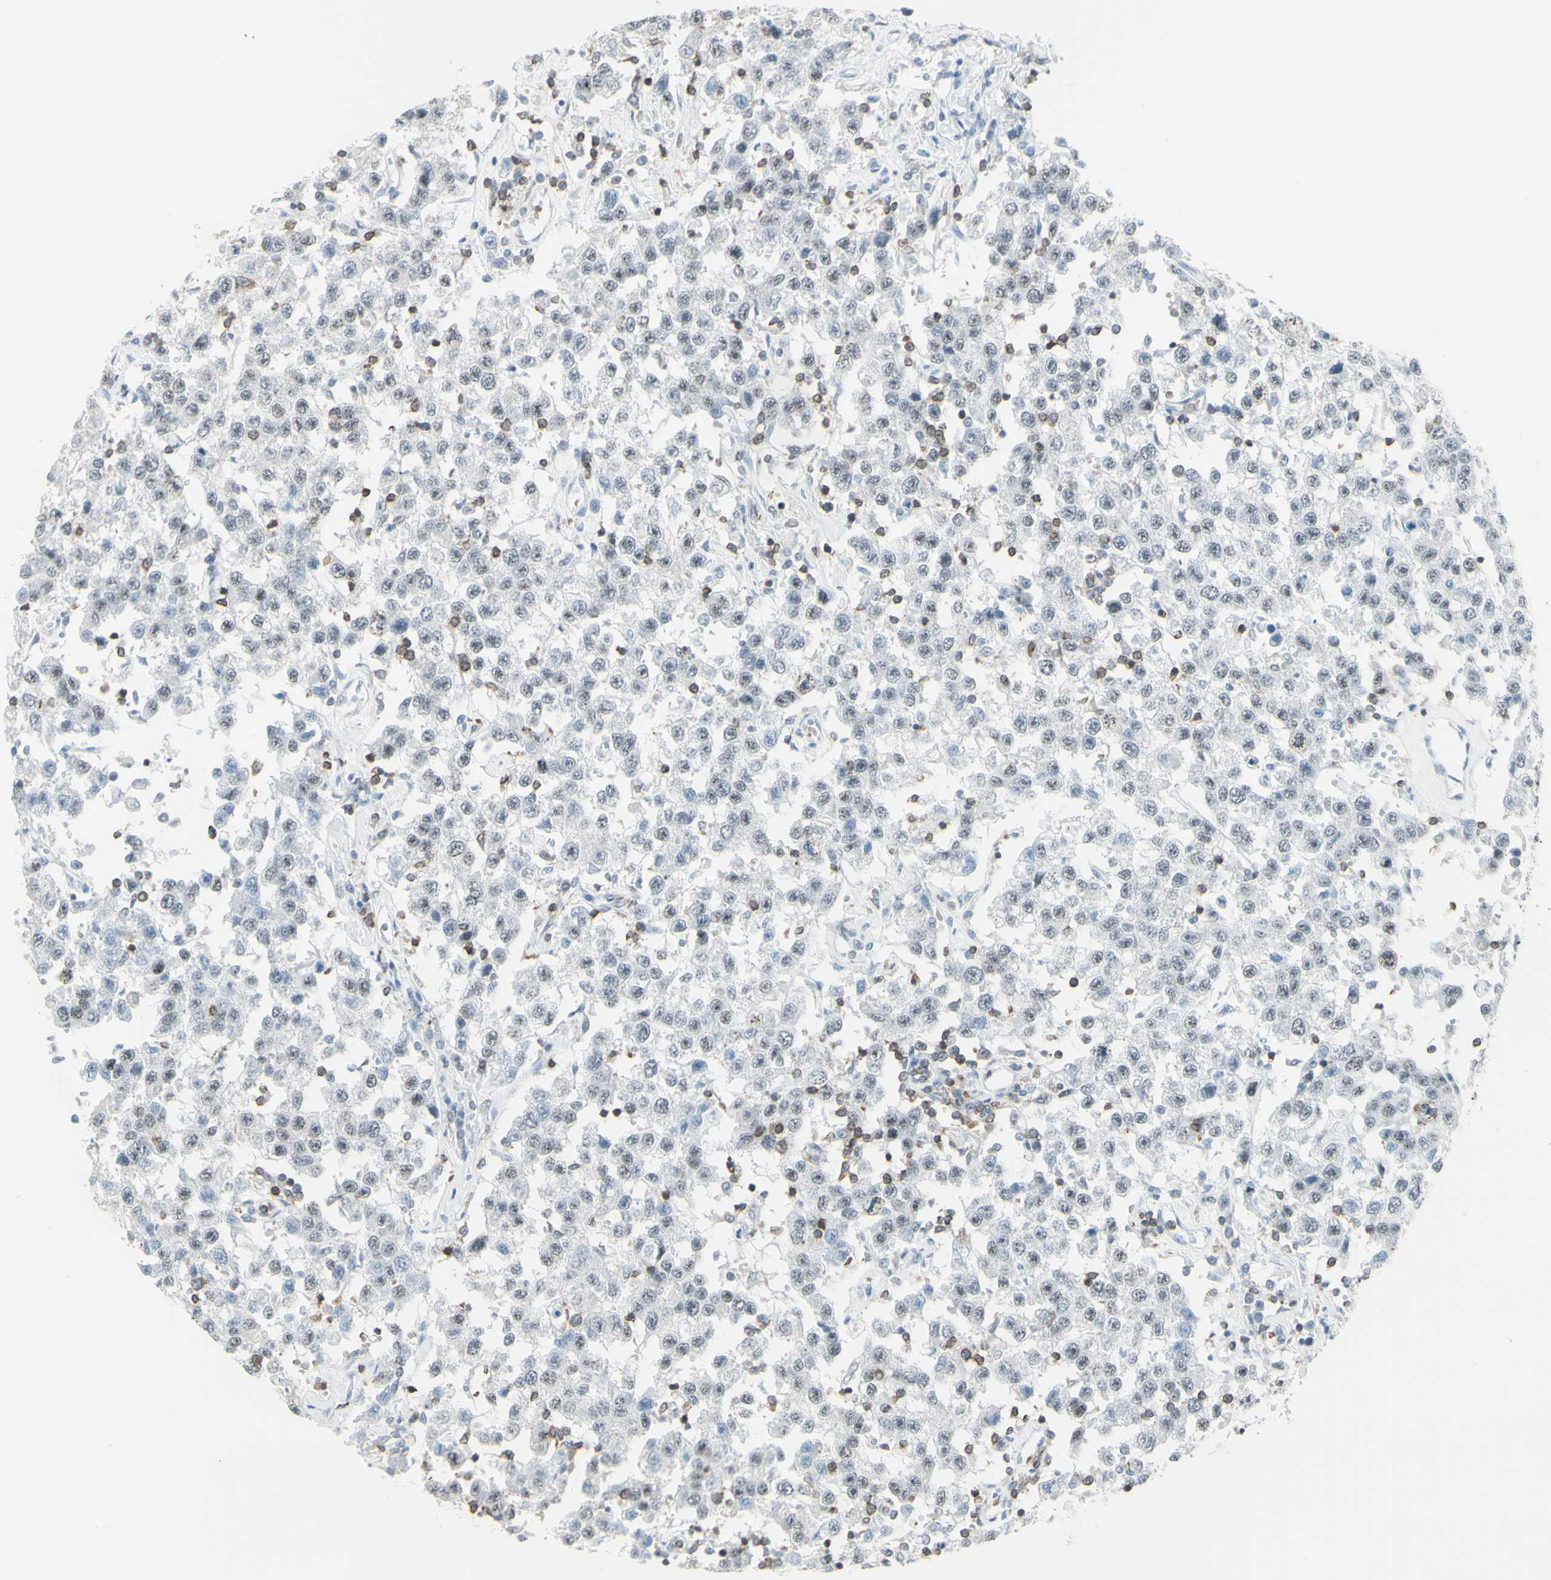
{"staining": {"intensity": "negative", "quantity": "none", "location": "none"}, "tissue": "testis cancer", "cell_type": "Tumor cells", "image_type": "cancer", "snomed": [{"axis": "morphology", "description": "Seminoma, NOS"}, {"axis": "topography", "description": "Testis"}], "caption": "Testis cancer (seminoma) was stained to show a protein in brown. There is no significant staining in tumor cells.", "gene": "NRG1", "patient": {"sex": "male", "age": 41}}